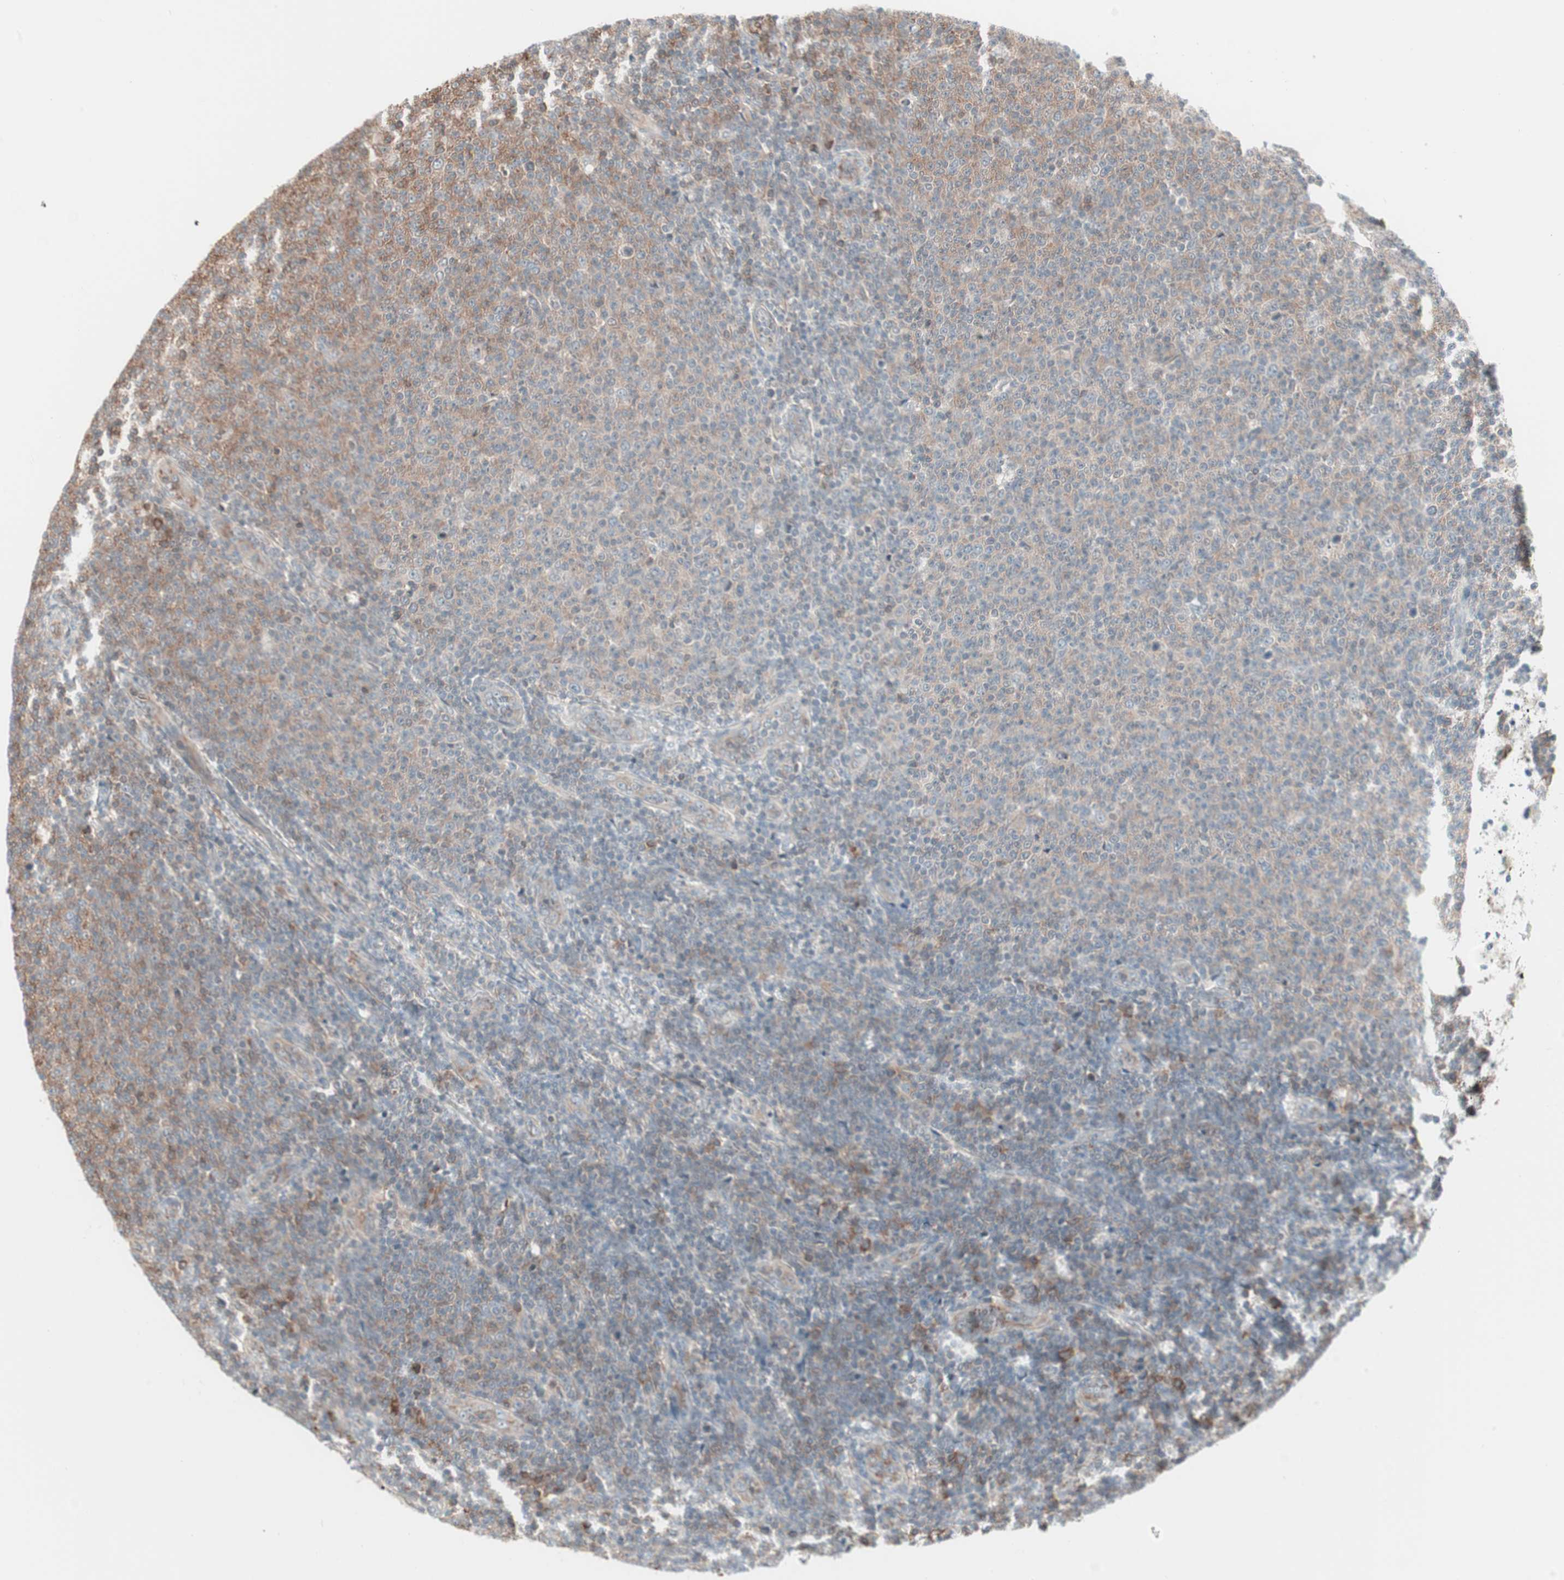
{"staining": {"intensity": "weak", "quantity": ">75%", "location": "cytoplasmic/membranous"}, "tissue": "lymphoma", "cell_type": "Tumor cells", "image_type": "cancer", "snomed": [{"axis": "morphology", "description": "Malignant lymphoma, non-Hodgkin's type, Low grade"}, {"axis": "topography", "description": "Lymph node"}], "caption": "High-magnification brightfield microscopy of lymphoma stained with DAB (3,3'-diaminobenzidine) (brown) and counterstained with hematoxylin (blue). tumor cells exhibit weak cytoplasmic/membranous expression is seen in about>75% of cells.", "gene": "TCP11L1", "patient": {"sex": "male", "age": 66}}